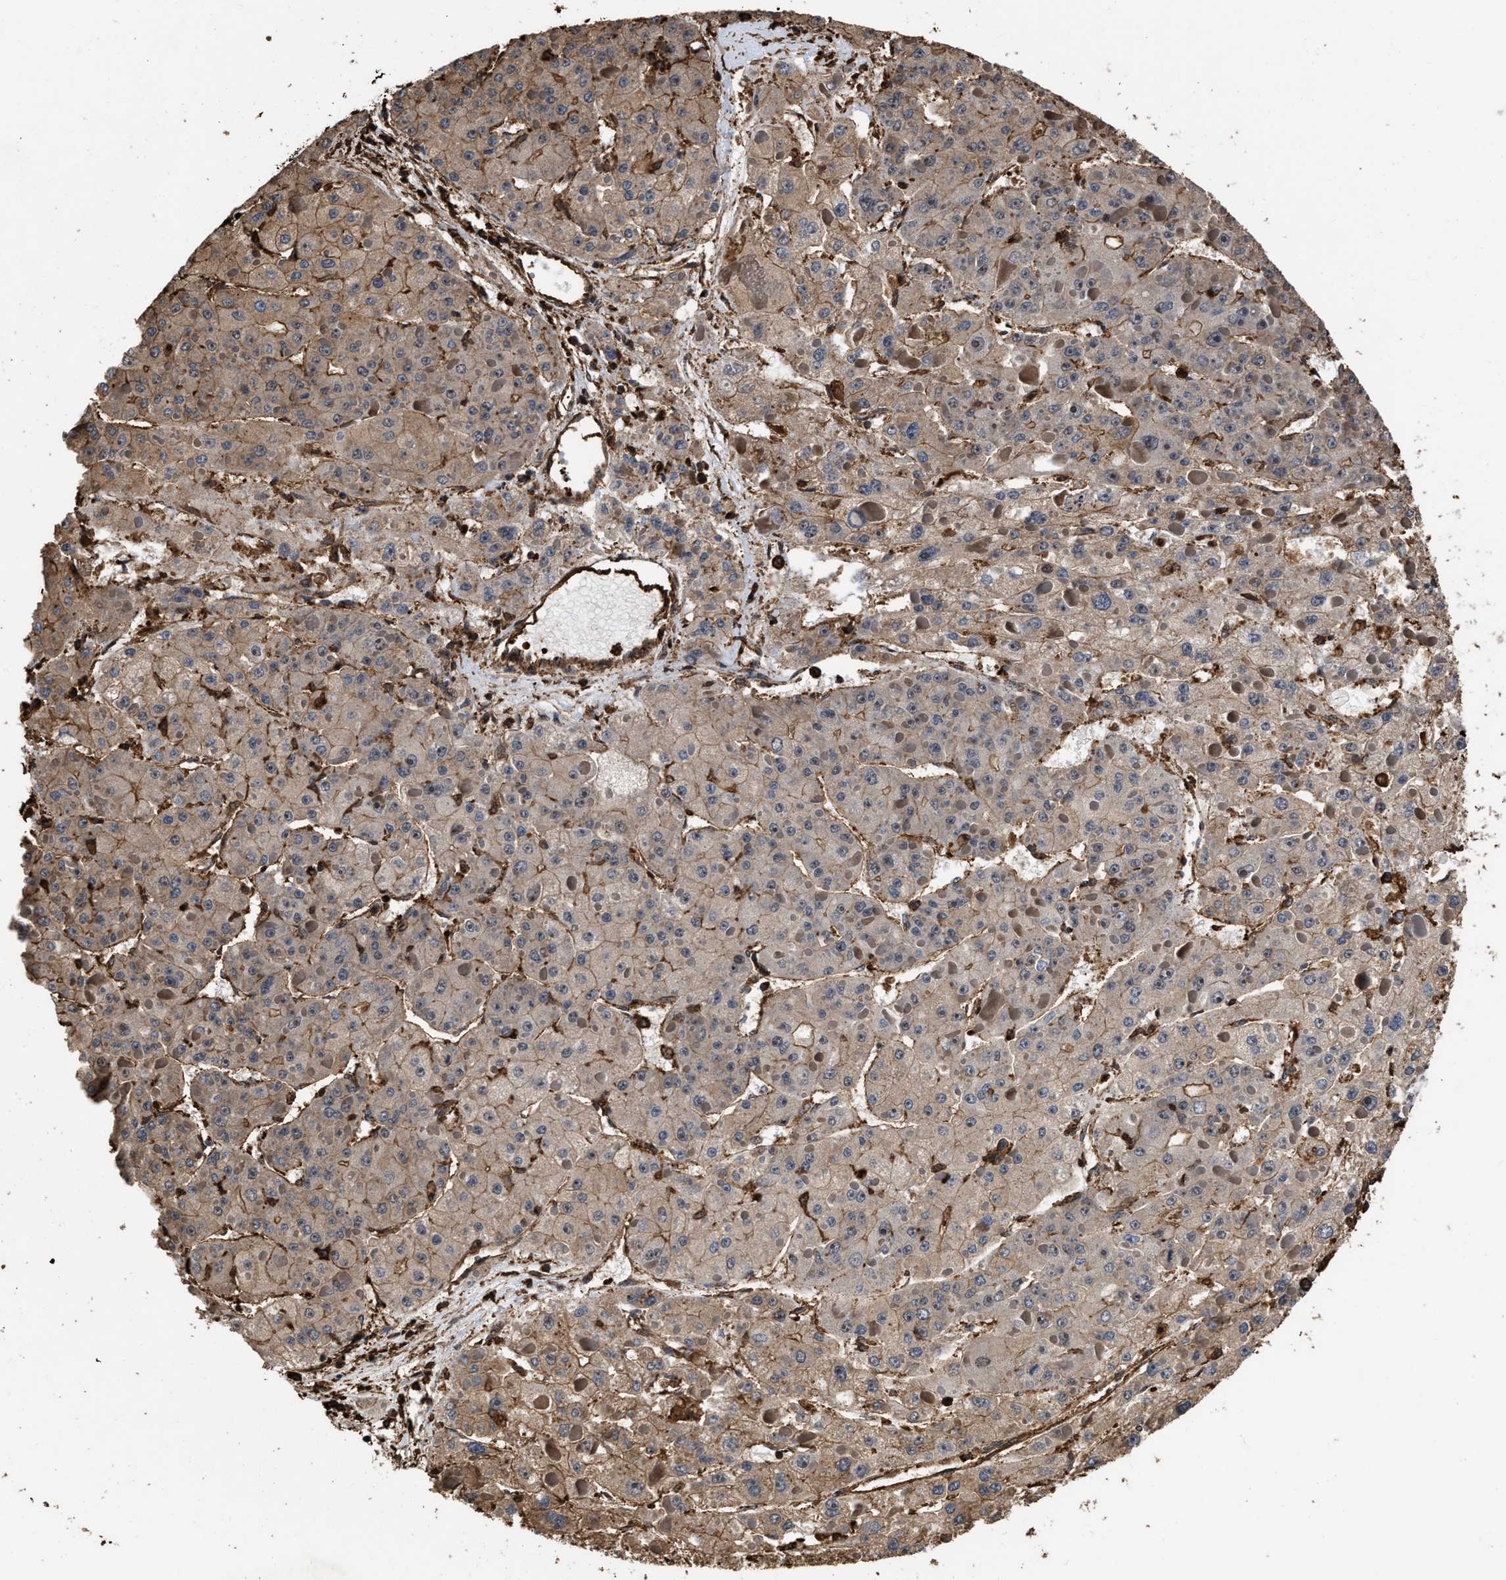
{"staining": {"intensity": "weak", "quantity": "25%-75%", "location": "cytoplasmic/membranous"}, "tissue": "liver cancer", "cell_type": "Tumor cells", "image_type": "cancer", "snomed": [{"axis": "morphology", "description": "Carcinoma, Hepatocellular, NOS"}, {"axis": "topography", "description": "Liver"}], "caption": "The micrograph shows a brown stain indicating the presence of a protein in the cytoplasmic/membranous of tumor cells in liver hepatocellular carcinoma.", "gene": "KBTBD2", "patient": {"sex": "female", "age": 73}}